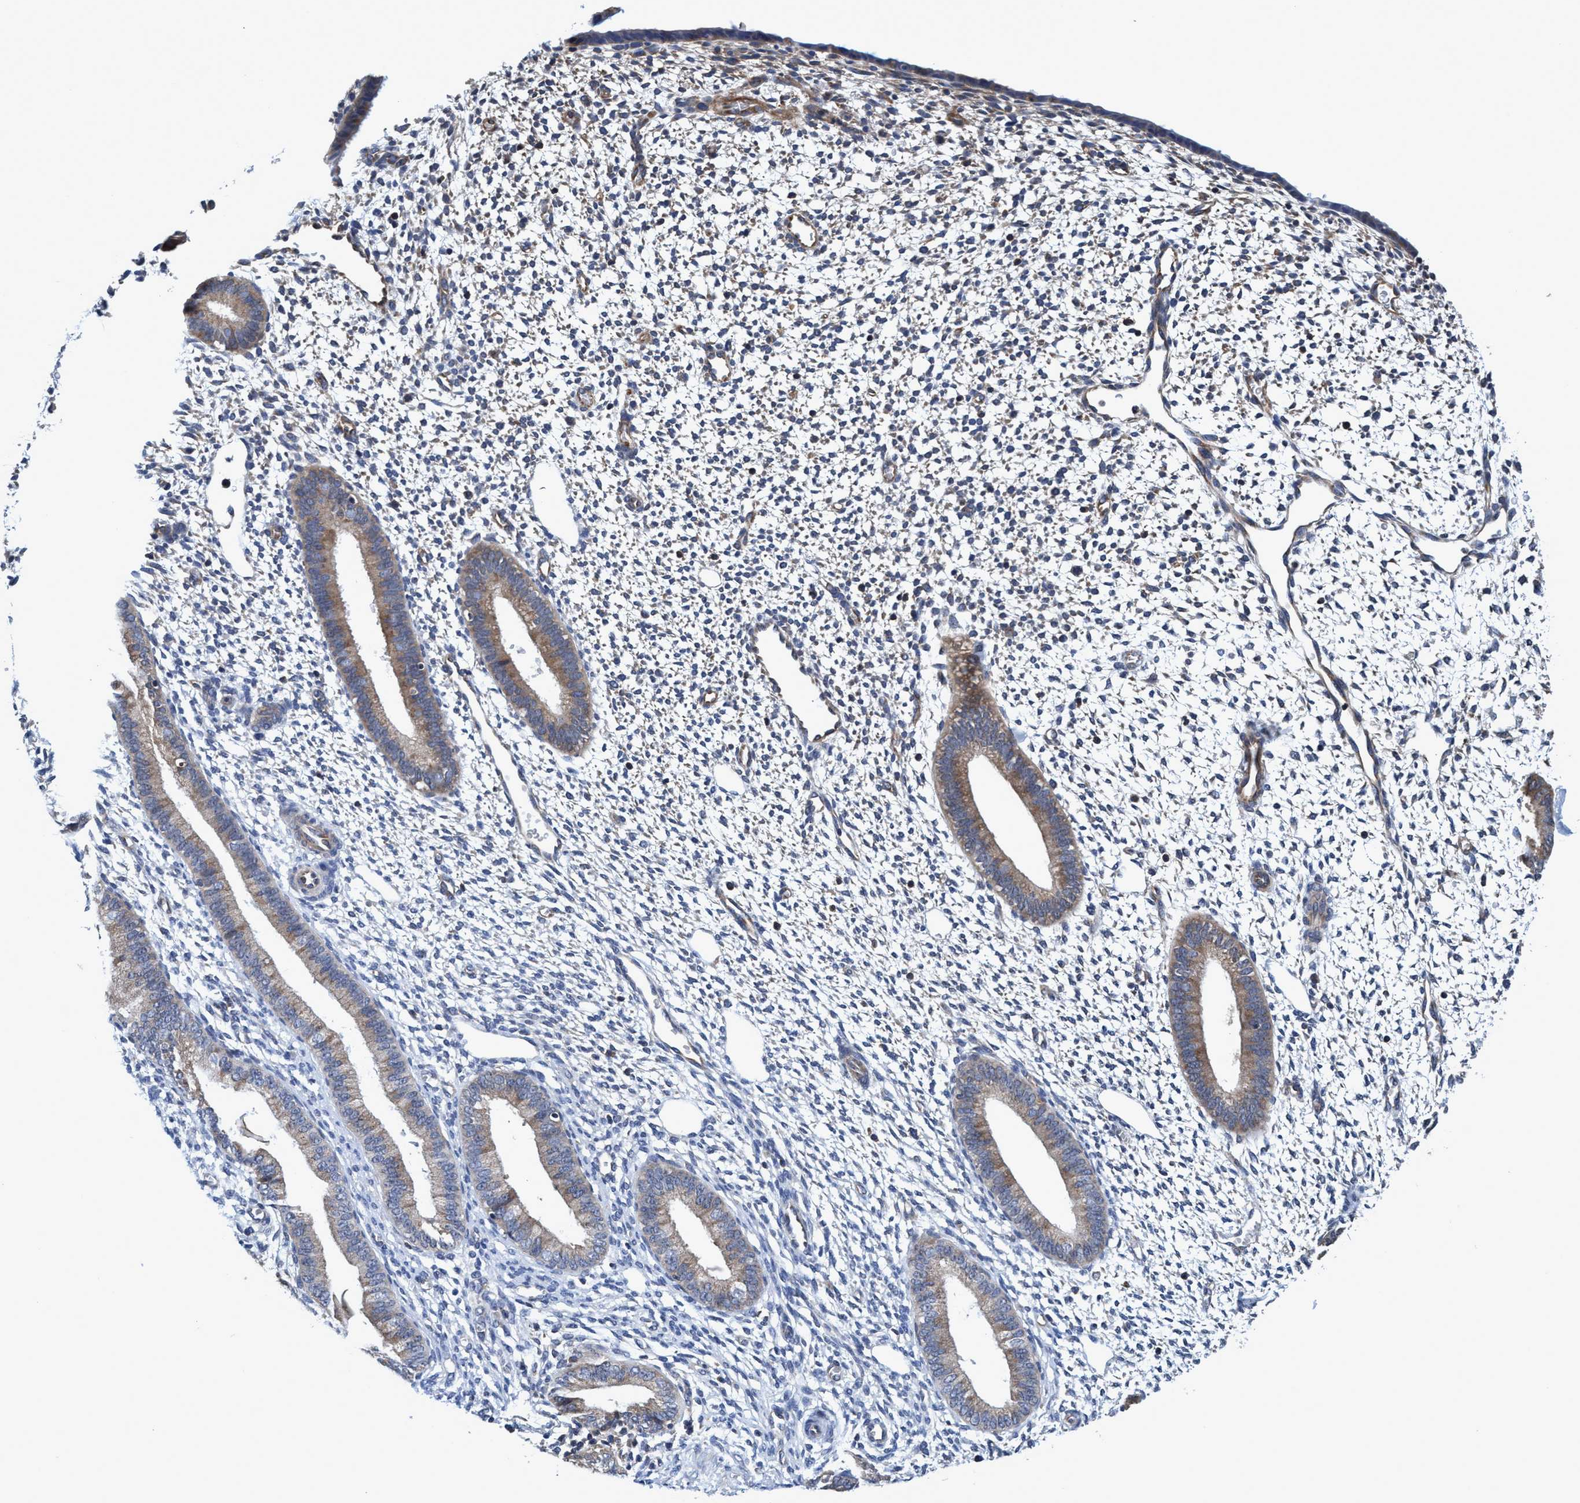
{"staining": {"intensity": "negative", "quantity": "none", "location": "none"}, "tissue": "endometrium", "cell_type": "Cells in endometrial stroma", "image_type": "normal", "snomed": [{"axis": "morphology", "description": "Normal tissue, NOS"}, {"axis": "topography", "description": "Endometrium"}], "caption": "Immunohistochemistry image of normal endometrium: endometrium stained with DAB (3,3'-diaminobenzidine) shows no significant protein positivity in cells in endometrial stroma. (Stains: DAB immunohistochemistry (IHC) with hematoxylin counter stain, Microscopy: brightfield microscopy at high magnification).", "gene": "CALCOCO2", "patient": {"sex": "female", "age": 46}}